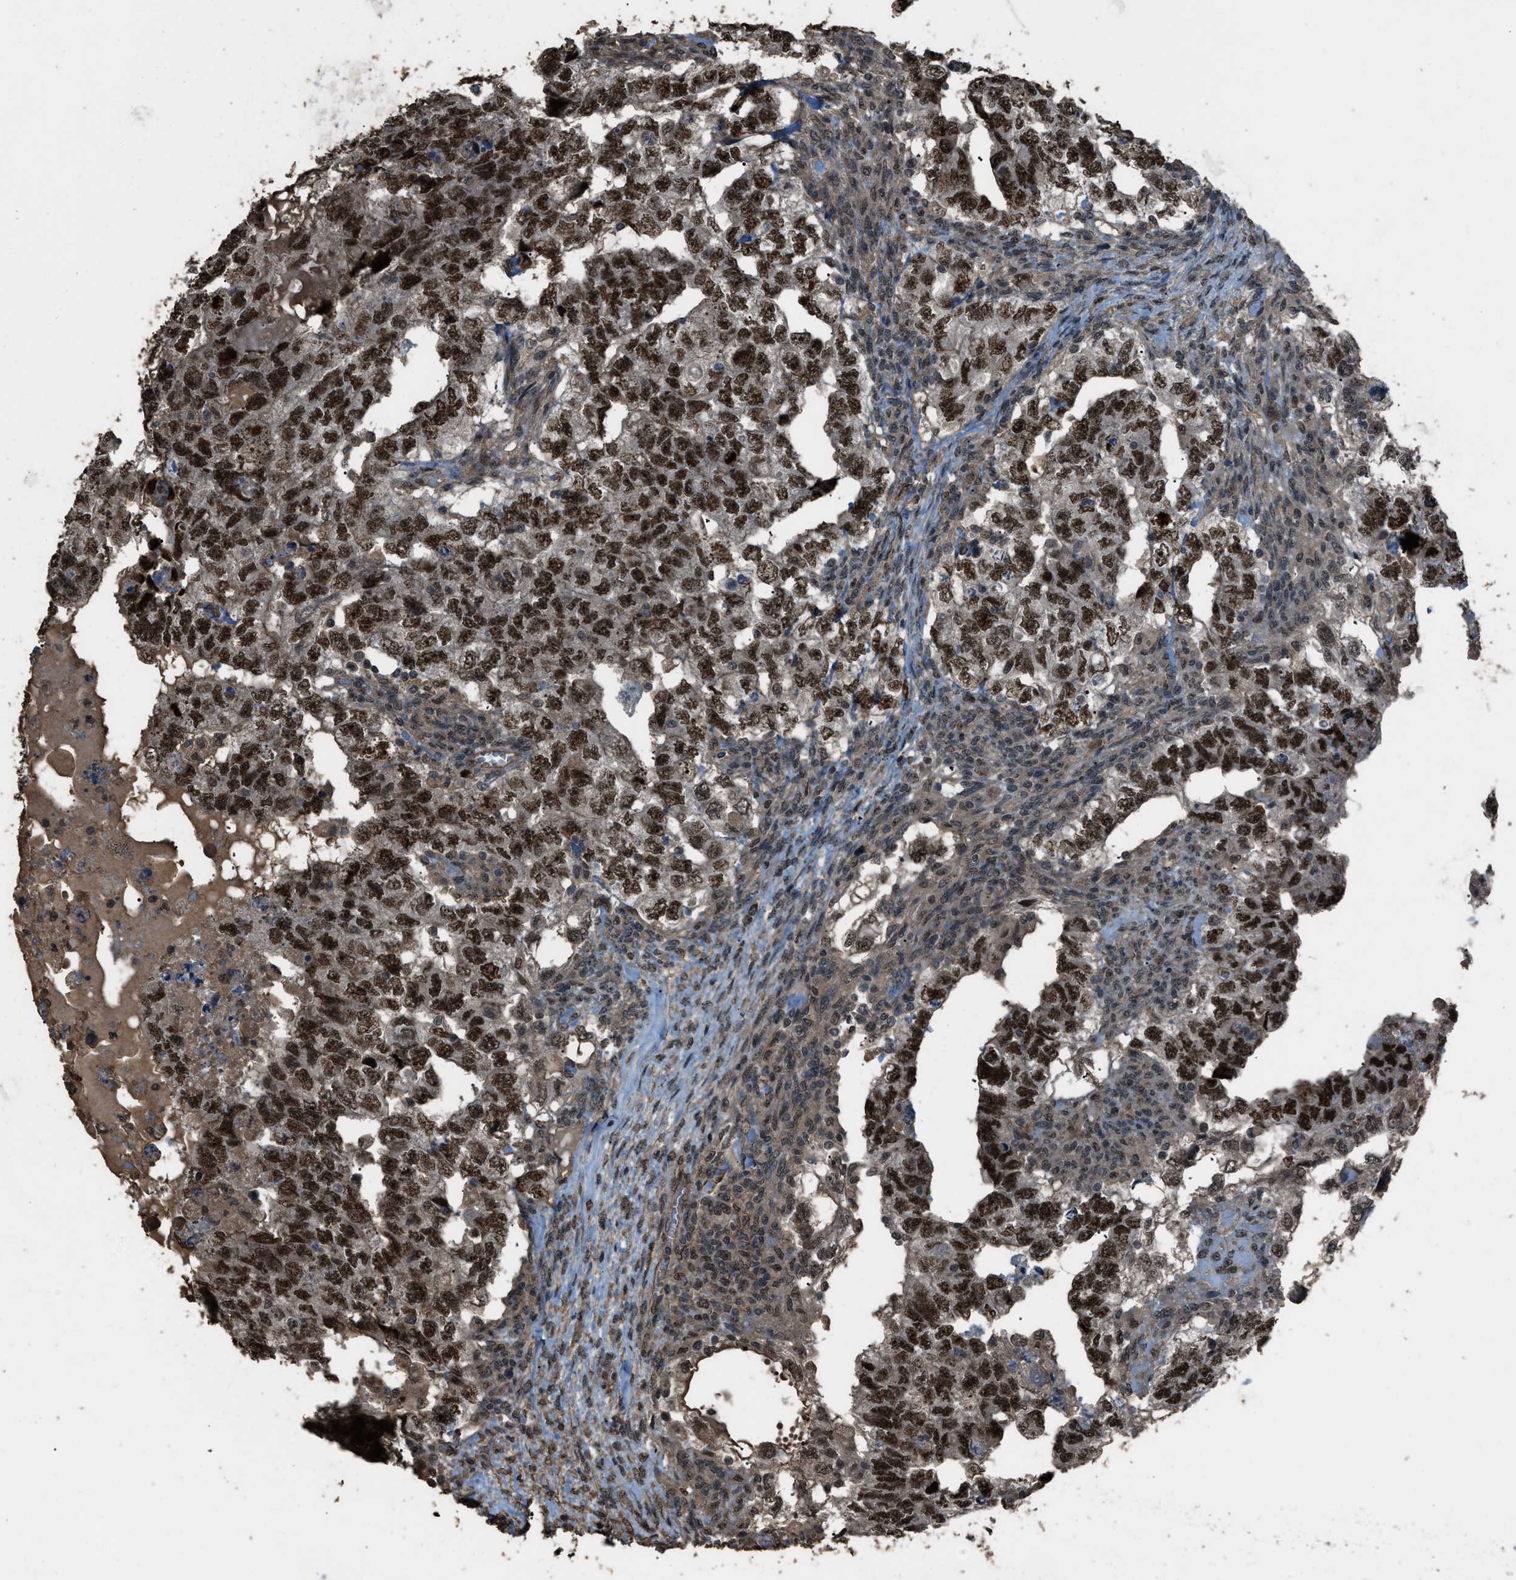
{"staining": {"intensity": "strong", "quantity": ">75%", "location": "nuclear"}, "tissue": "testis cancer", "cell_type": "Tumor cells", "image_type": "cancer", "snomed": [{"axis": "morphology", "description": "Carcinoma, Embryonal, NOS"}, {"axis": "topography", "description": "Testis"}], "caption": "DAB immunohistochemical staining of human testis cancer shows strong nuclear protein expression in approximately >75% of tumor cells.", "gene": "SERTAD2", "patient": {"sex": "male", "age": 36}}